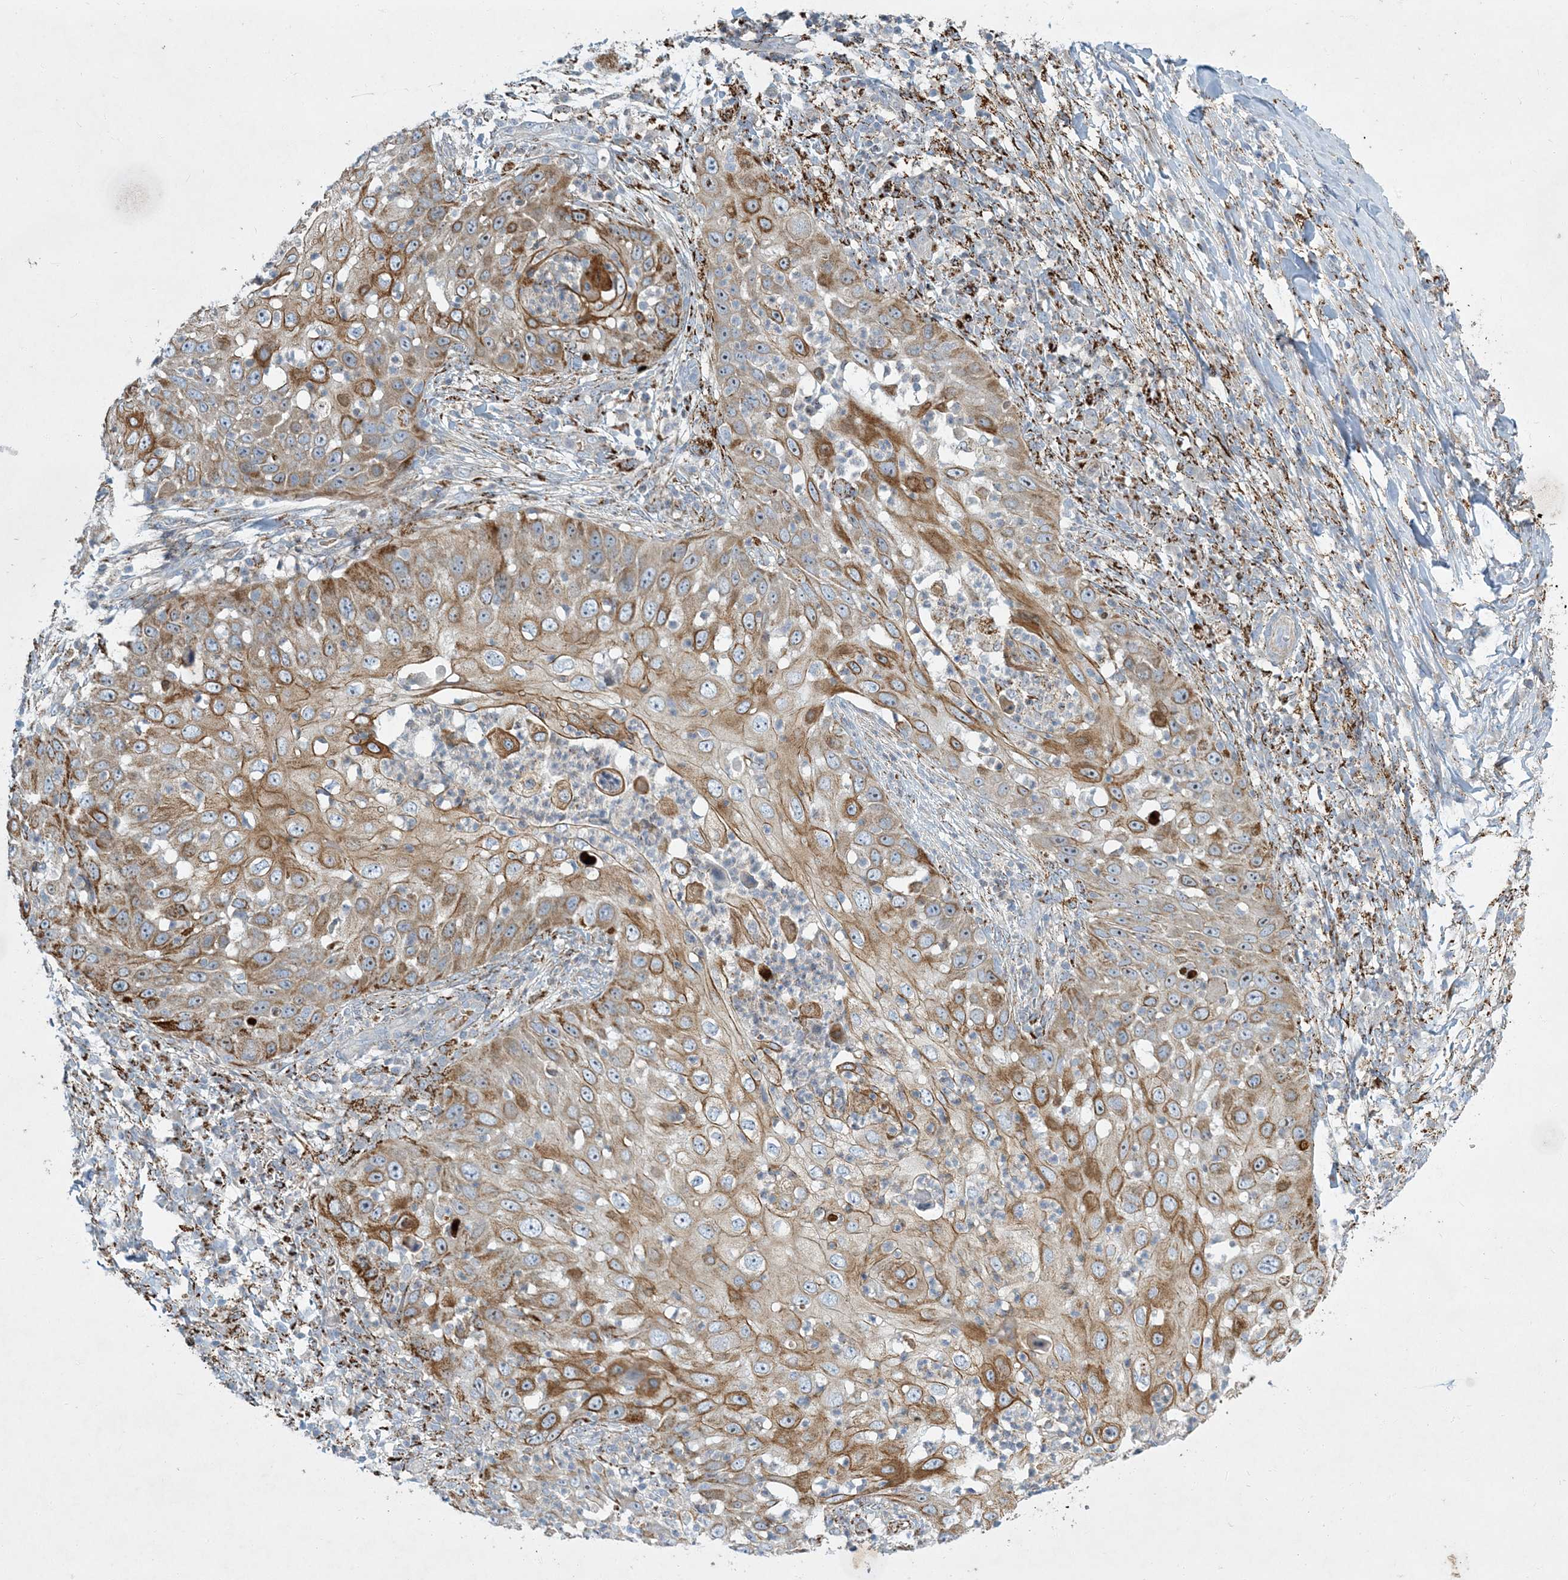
{"staining": {"intensity": "strong", "quantity": ">75%", "location": "cytoplasmic/membranous"}, "tissue": "skin cancer", "cell_type": "Tumor cells", "image_type": "cancer", "snomed": [{"axis": "morphology", "description": "Squamous cell carcinoma, NOS"}, {"axis": "topography", "description": "Skin"}], "caption": "Immunohistochemistry (IHC) photomicrograph of neoplastic tissue: human skin cancer (squamous cell carcinoma) stained using IHC exhibits high levels of strong protein expression localized specifically in the cytoplasmic/membranous of tumor cells, appearing as a cytoplasmic/membranous brown color.", "gene": "LTN1", "patient": {"sex": "female", "age": 44}}